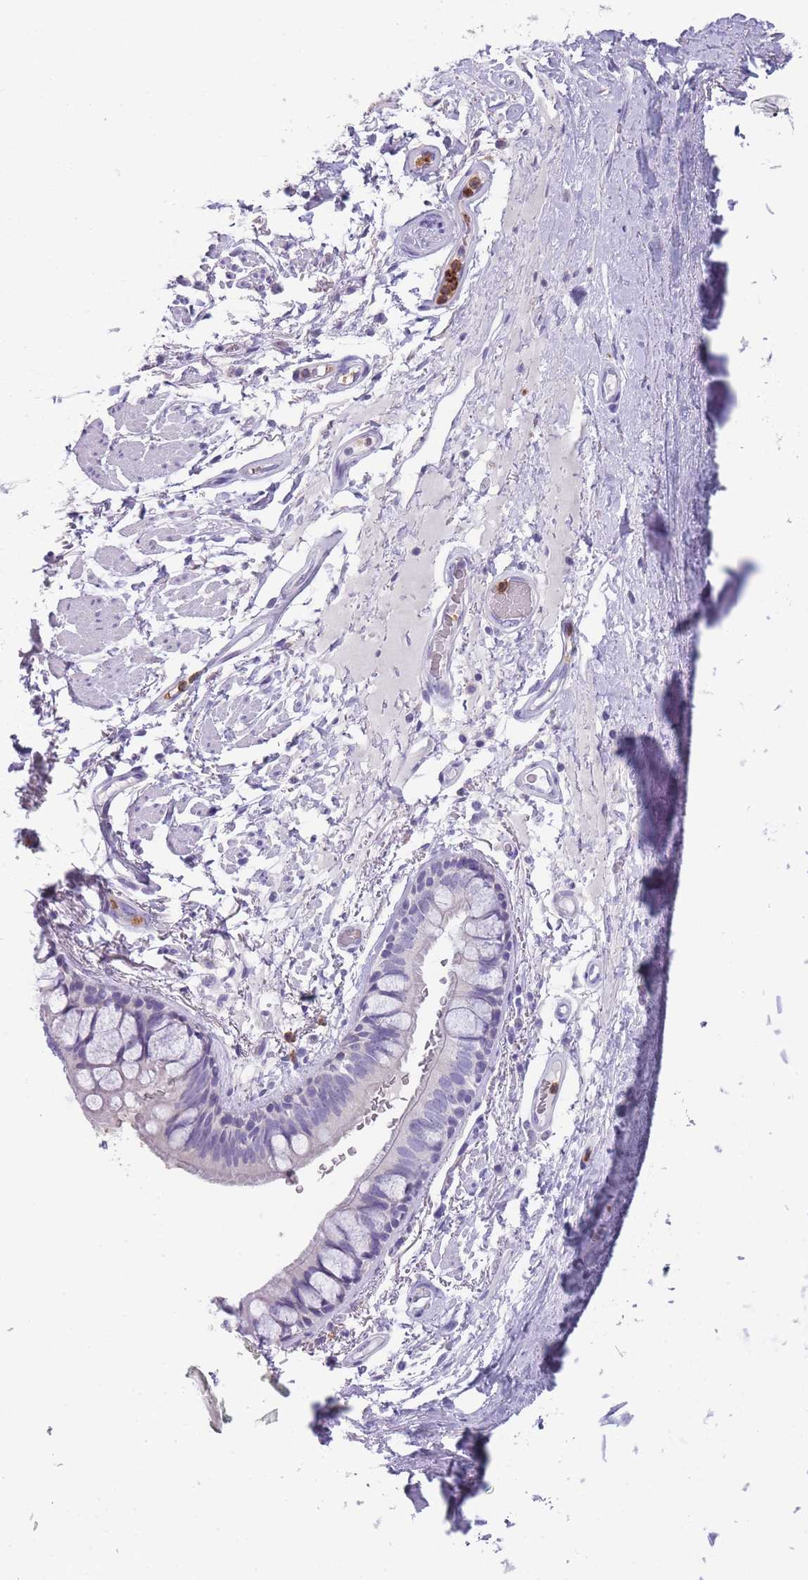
{"staining": {"intensity": "negative", "quantity": "none", "location": "none"}, "tissue": "bronchus", "cell_type": "Respiratory epithelial cells", "image_type": "normal", "snomed": [{"axis": "morphology", "description": "Normal tissue, NOS"}, {"axis": "topography", "description": "Bronchus"}], "caption": "DAB (3,3'-diaminobenzidine) immunohistochemical staining of benign bronchus displays no significant expression in respiratory epithelial cells.", "gene": "CR1L", "patient": {"sex": "male", "age": 70}}